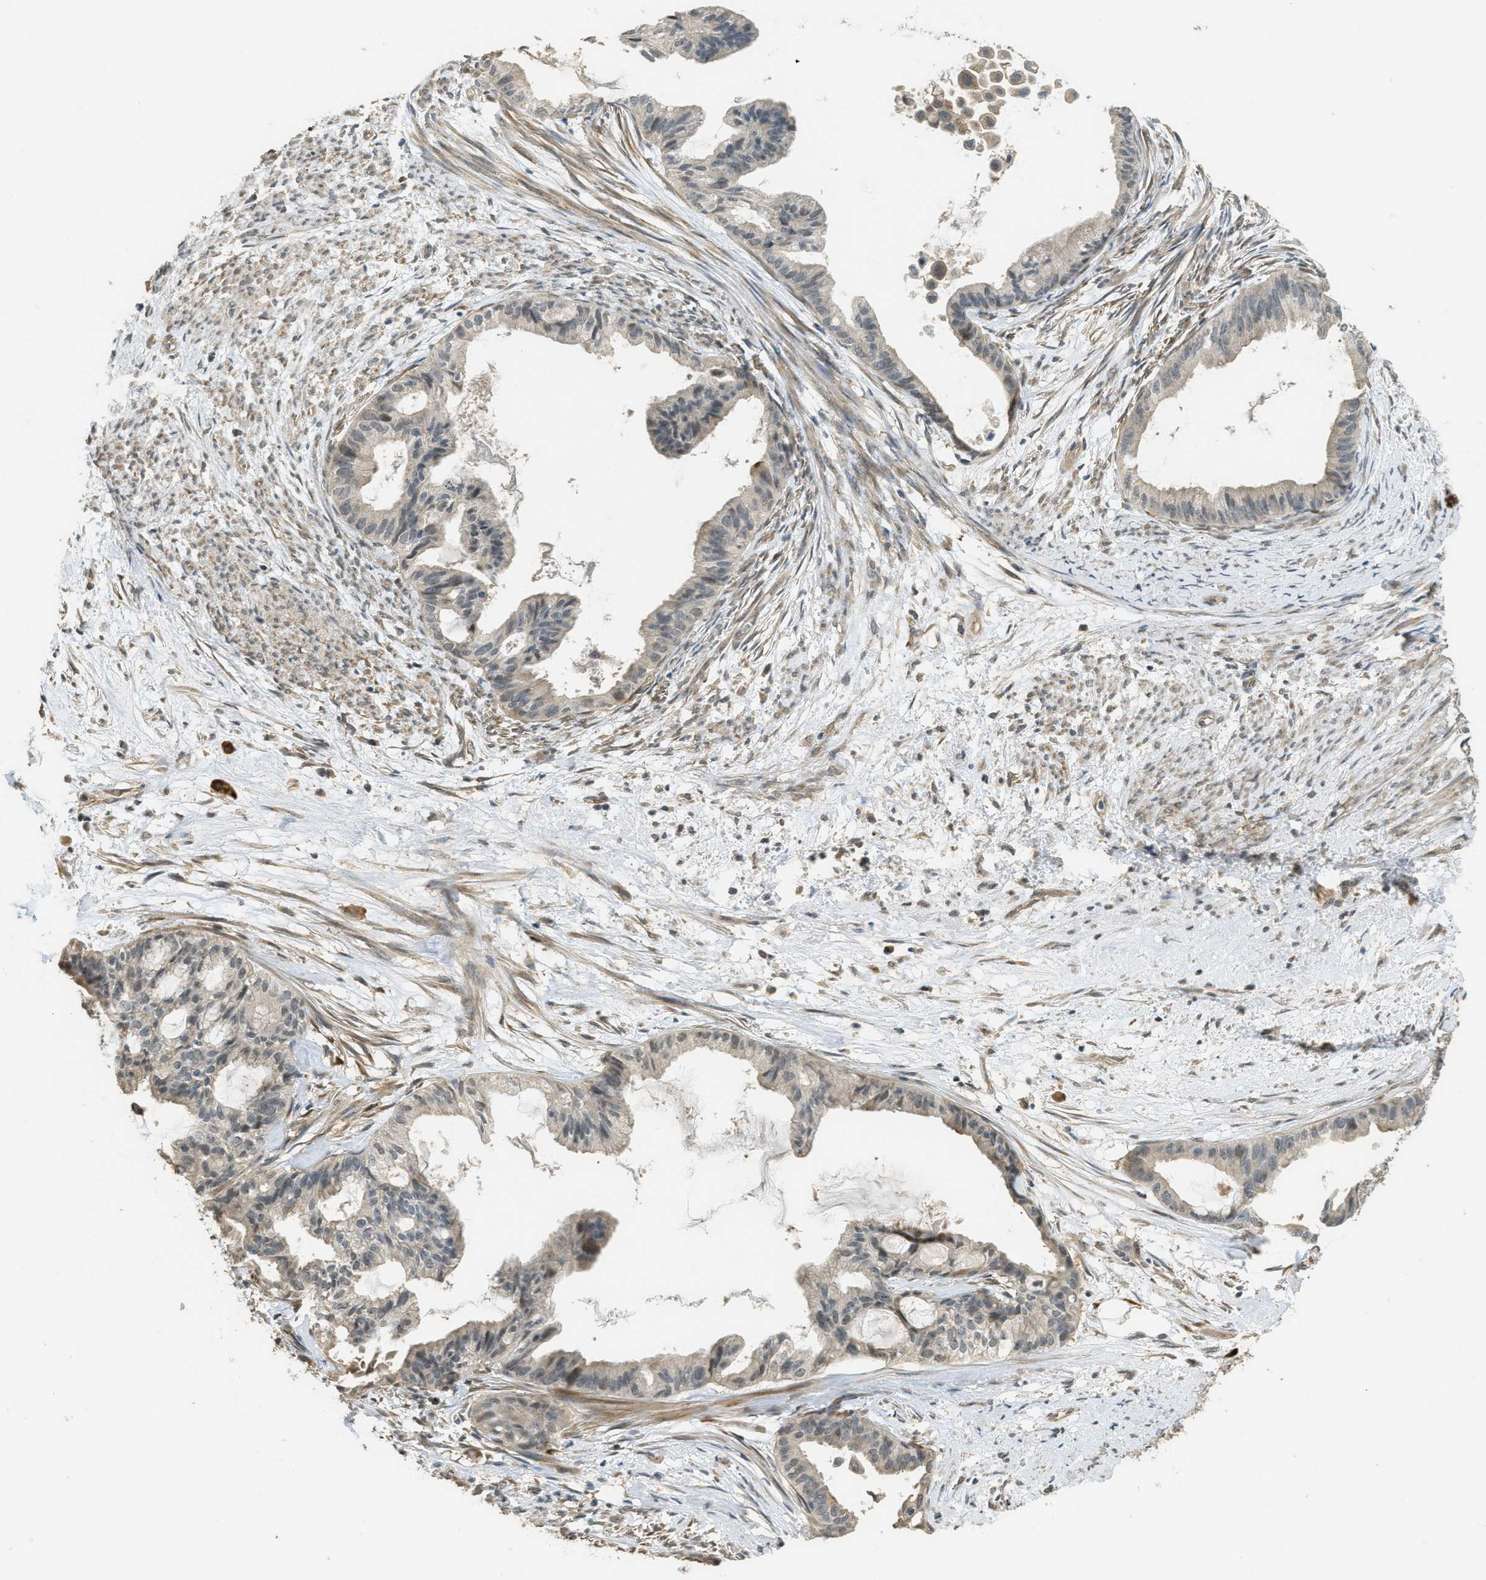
{"staining": {"intensity": "weak", "quantity": "<25%", "location": "cytoplasmic/membranous"}, "tissue": "cervical cancer", "cell_type": "Tumor cells", "image_type": "cancer", "snomed": [{"axis": "morphology", "description": "Normal tissue, NOS"}, {"axis": "morphology", "description": "Adenocarcinoma, NOS"}, {"axis": "topography", "description": "Cervix"}, {"axis": "topography", "description": "Endometrium"}], "caption": "A micrograph of cervical cancer stained for a protein demonstrates no brown staining in tumor cells.", "gene": "IGF2BP2", "patient": {"sex": "female", "age": 86}}